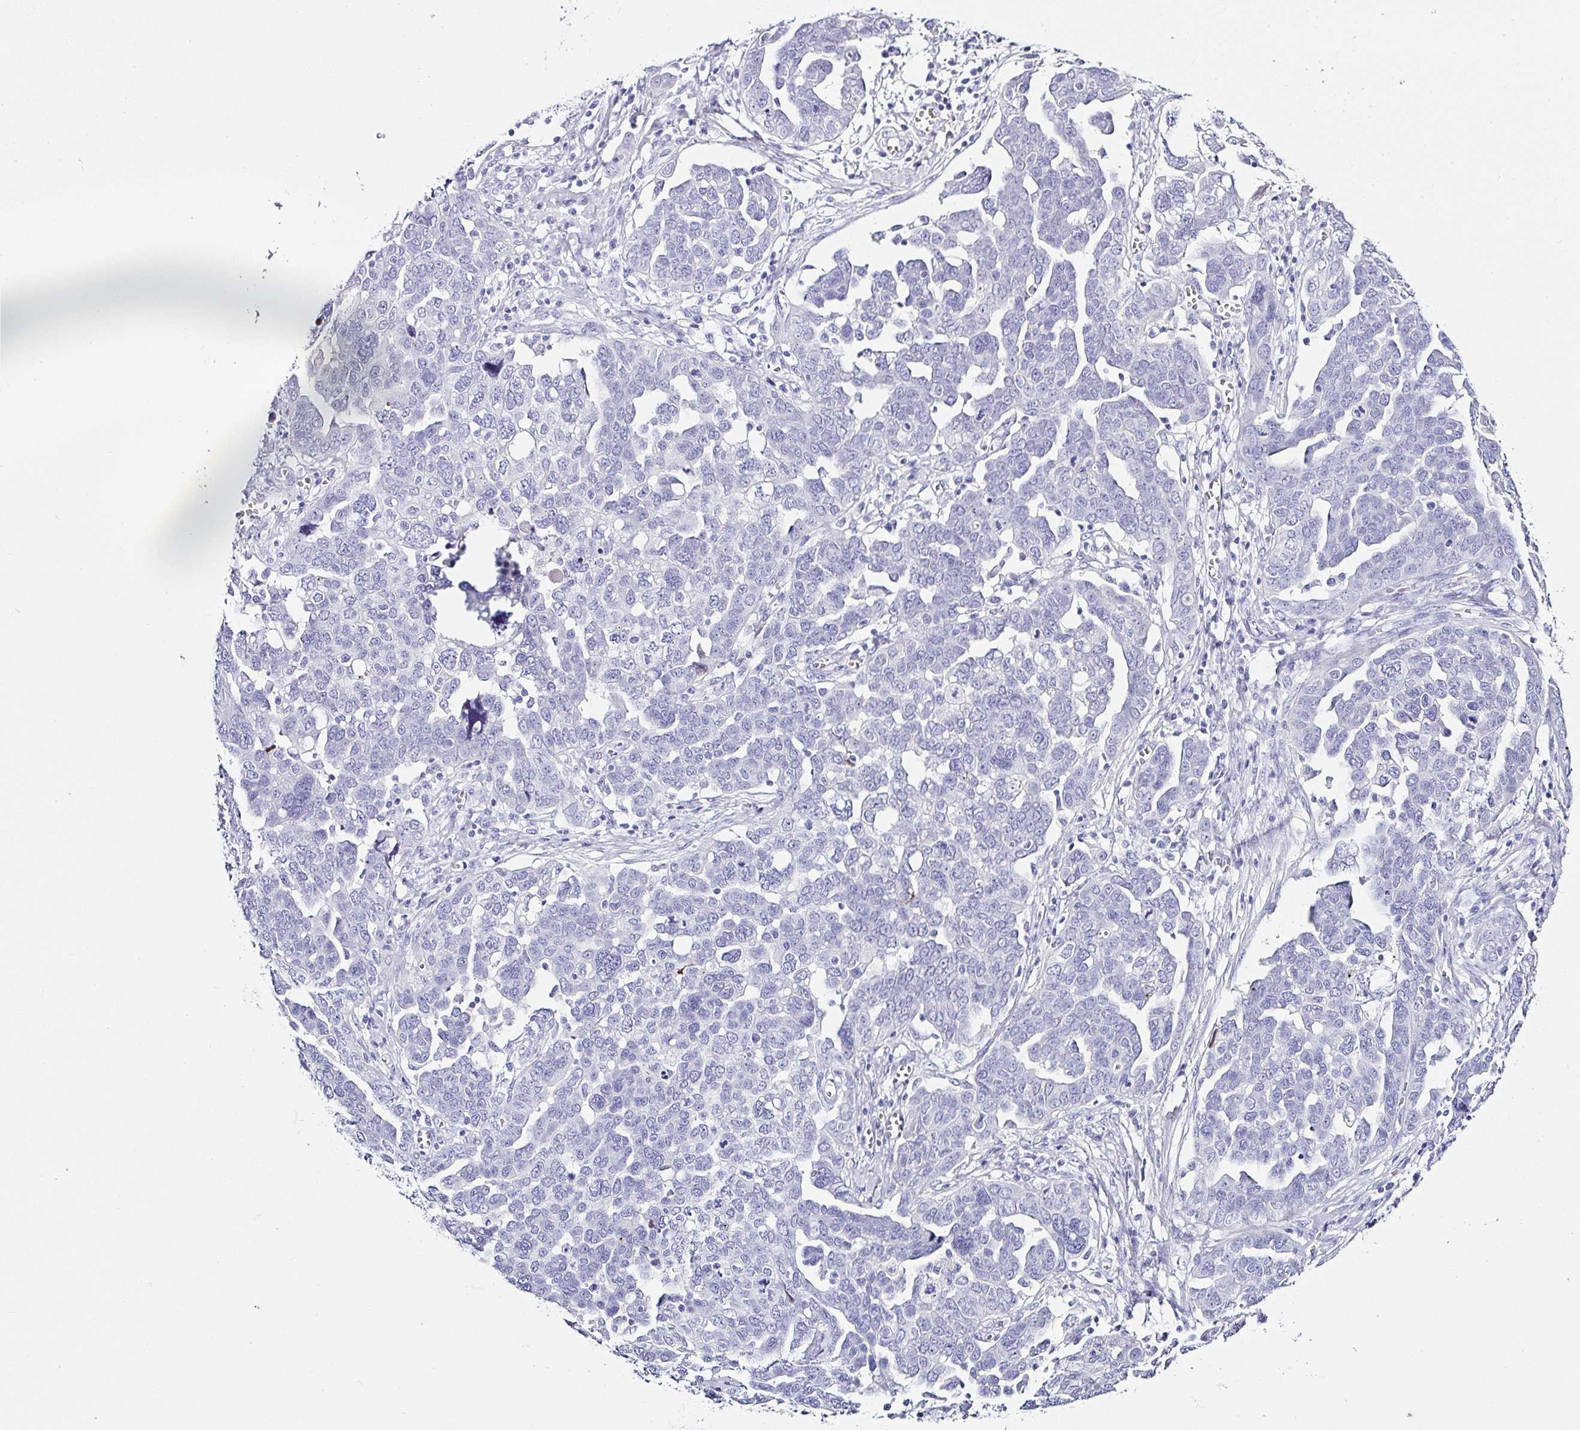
{"staining": {"intensity": "negative", "quantity": "none", "location": "none"}, "tissue": "ovarian cancer", "cell_type": "Tumor cells", "image_type": "cancer", "snomed": [{"axis": "morphology", "description": "Cystadenocarcinoma, serous, NOS"}, {"axis": "topography", "description": "Ovary"}], "caption": "An image of human ovarian cancer (serous cystadenocarcinoma) is negative for staining in tumor cells.", "gene": "SERPINB3", "patient": {"sex": "female", "age": 59}}